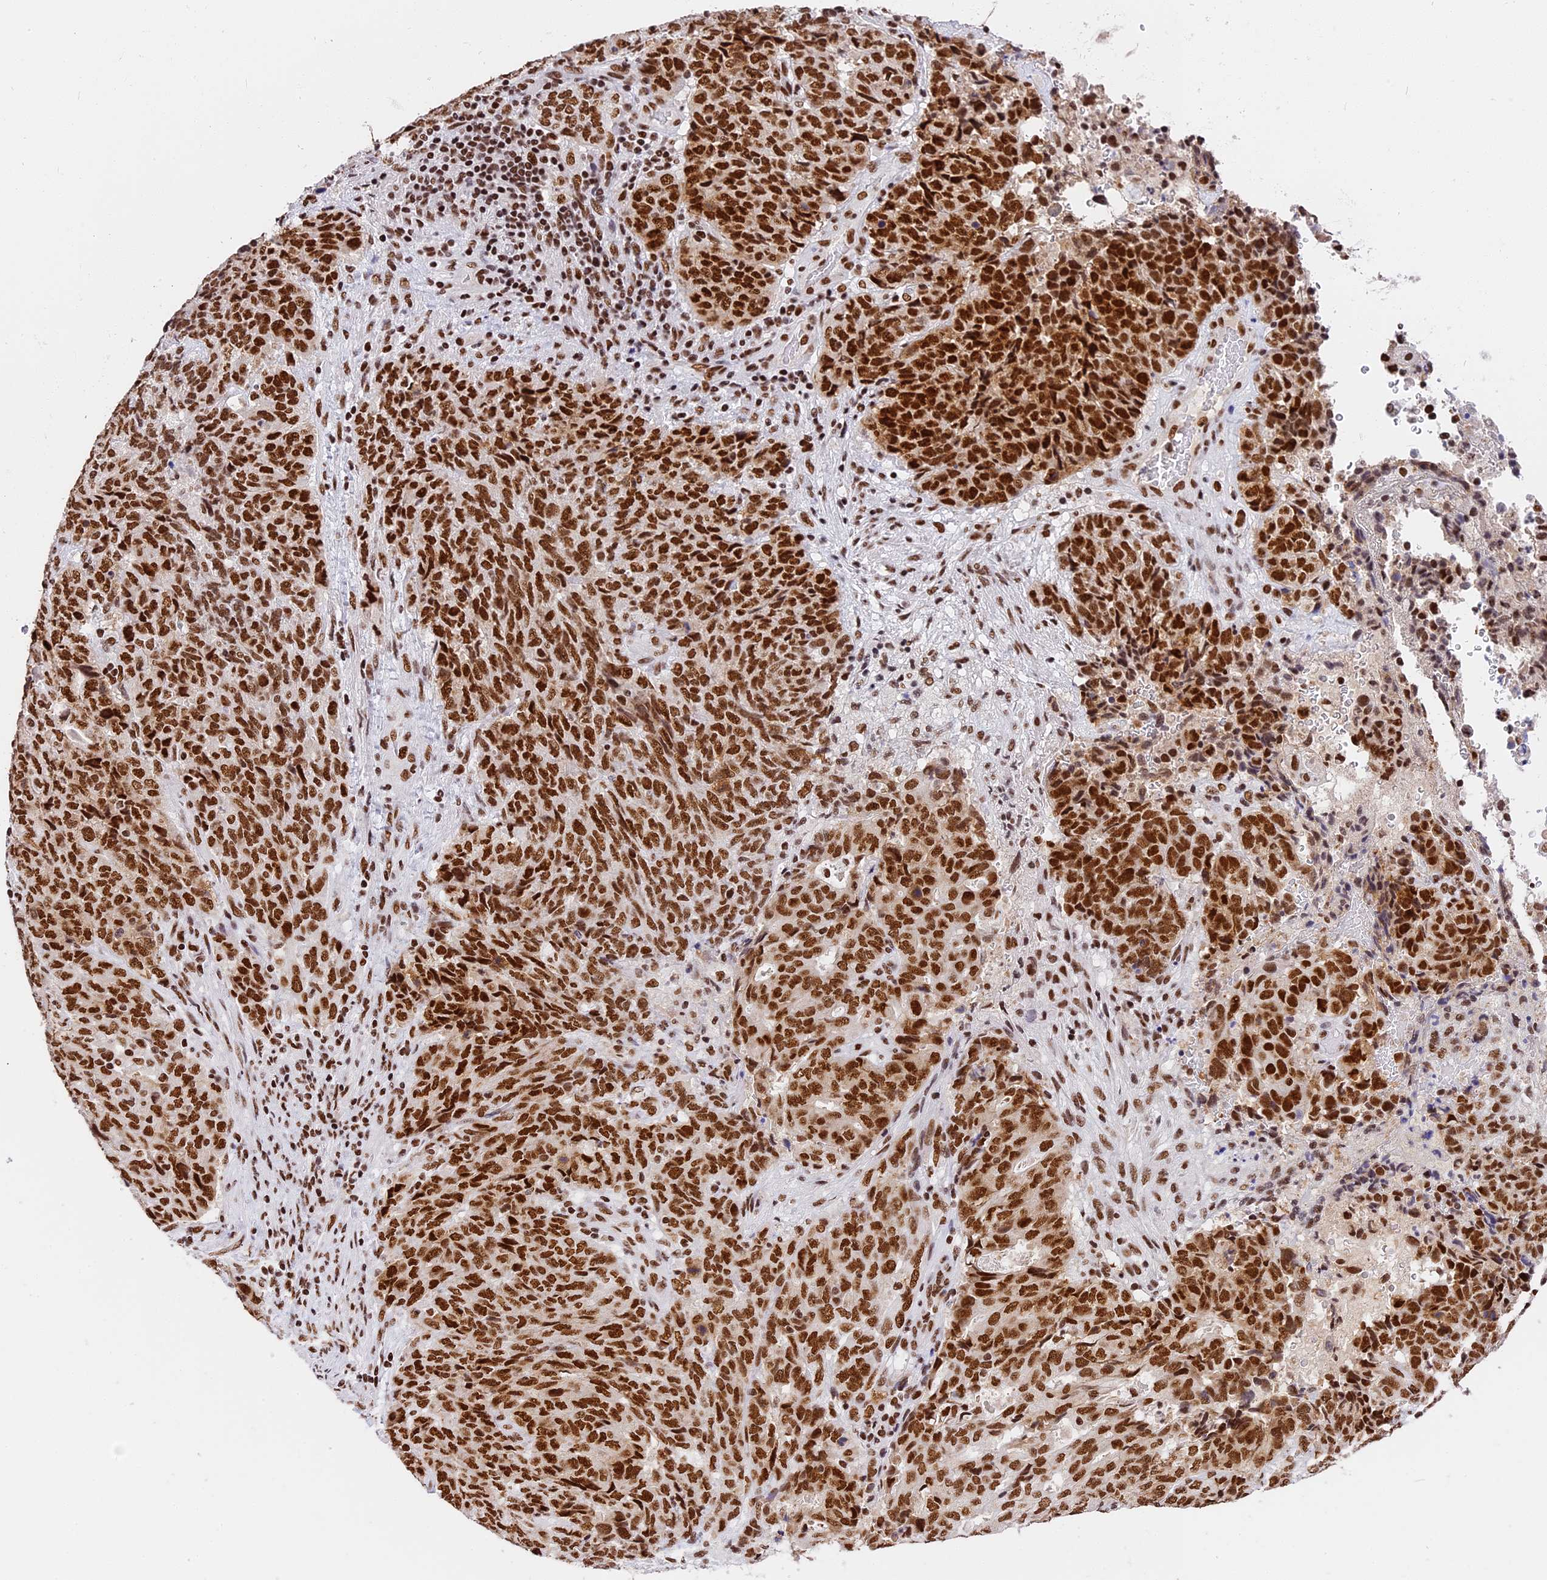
{"staining": {"intensity": "strong", "quantity": ">75%", "location": "nuclear"}, "tissue": "endometrial cancer", "cell_type": "Tumor cells", "image_type": "cancer", "snomed": [{"axis": "morphology", "description": "Adenocarcinoma, NOS"}, {"axis": "topography", "description": "Endometrium"}], "caption": "Strong nuclear staining is identified in approximately >75% of tumor cells in adenocarcinoma (endometrial).", "gene": "SBNO1", "patient": {"sex": "female", "age": 80}}